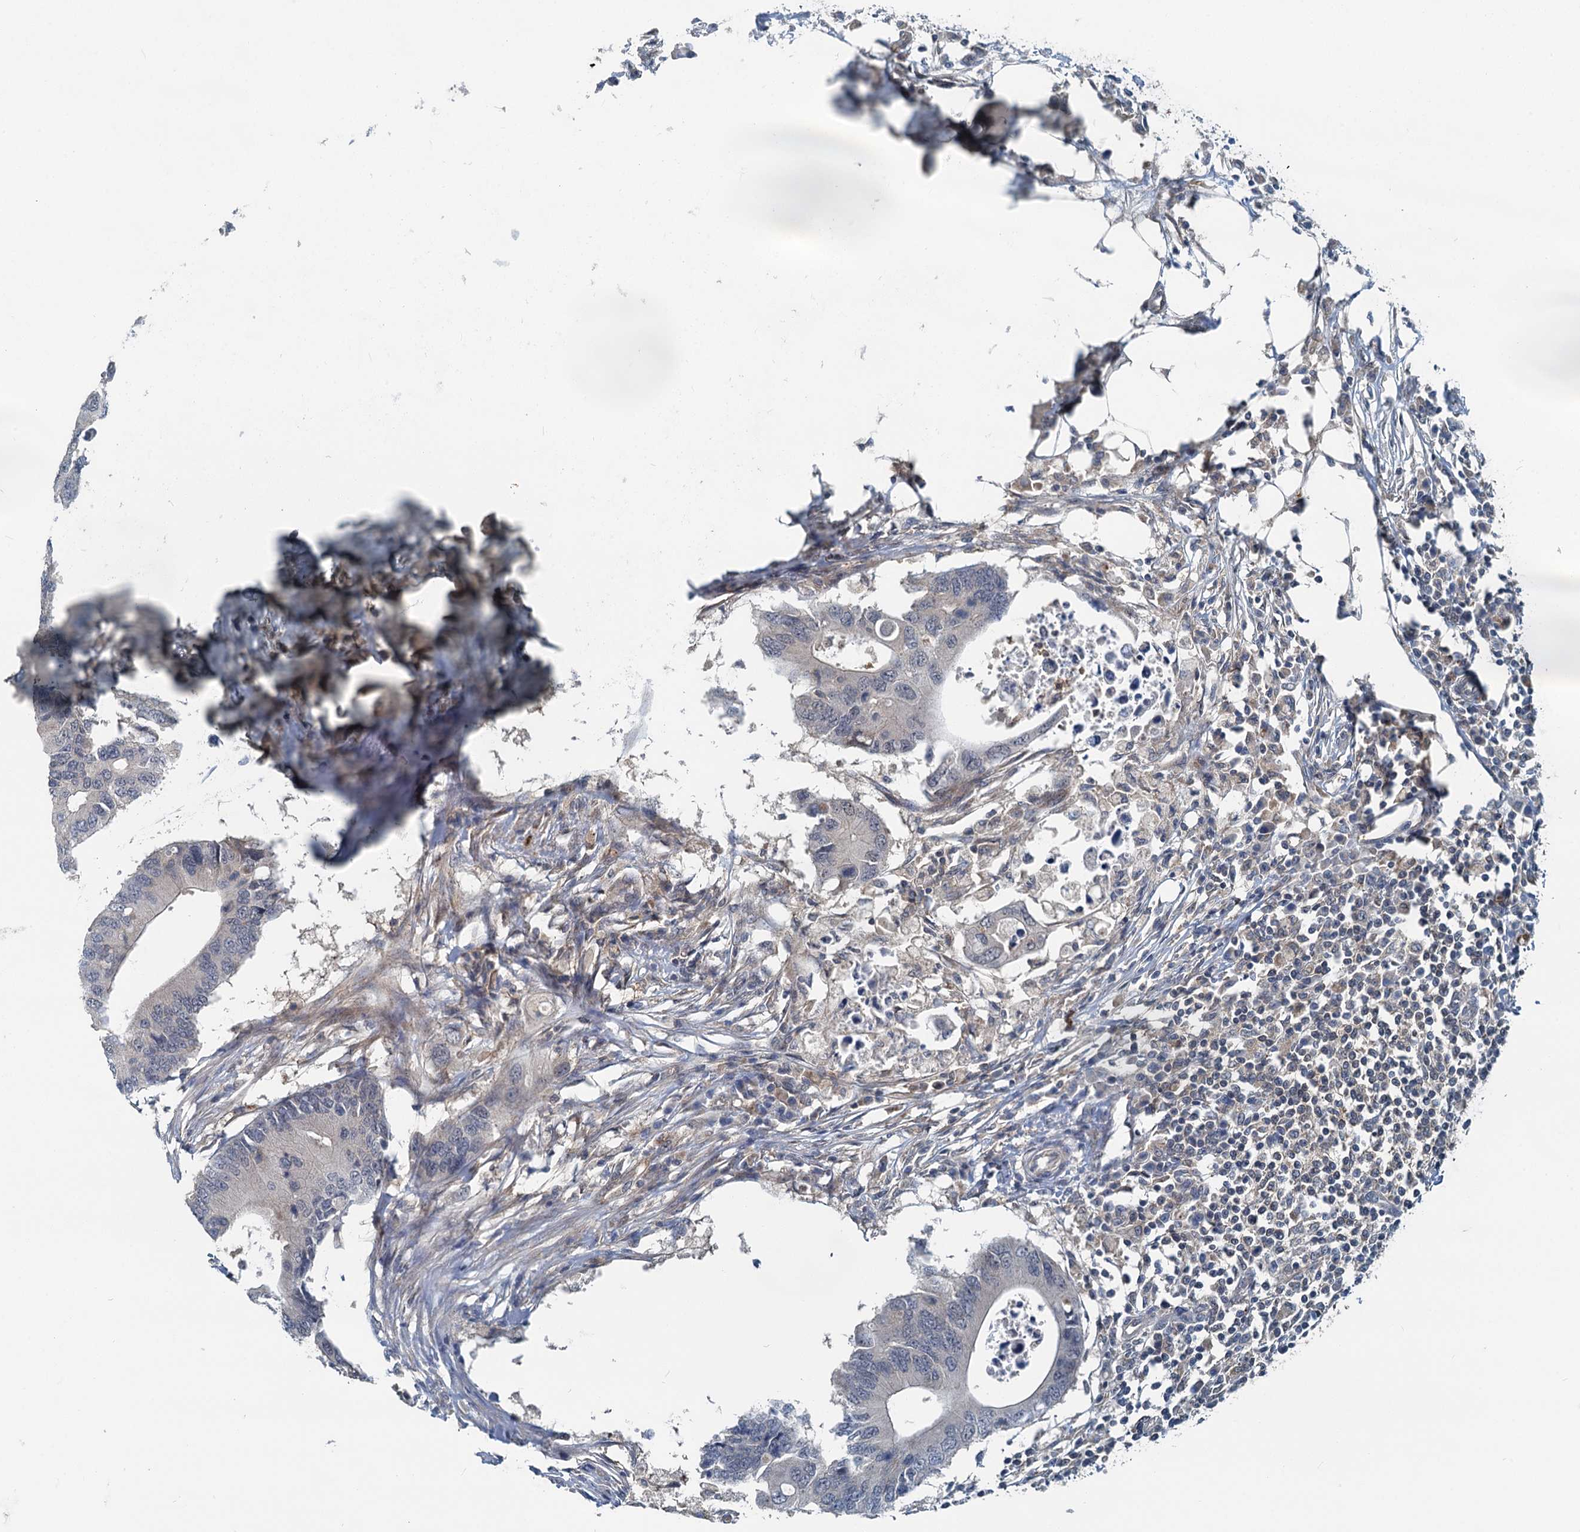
{"staining": {"intensity": "negative", "quantity": "none", "location": "none"}, "tissue": "colorectal cancer", "cell_type": "Tumor cells", "image_type": "cancer", "snomed": [{"axis": "morphology", "description": "Adenocarcinoma, NOS"}, {"axis": "topography", "description": "Colon"}], "caption": "Immunohistochemistry of human adenocarcinoma (colorectal) reveals no staining in tumor cells. The staining was performed using DAB to visualize the protein expression in brown, while the nuclei were stained in blue with hematoxylin (Magnification: 20x).", "gene": "GCLM", "patient": {"sex": "male", "age": 71}}